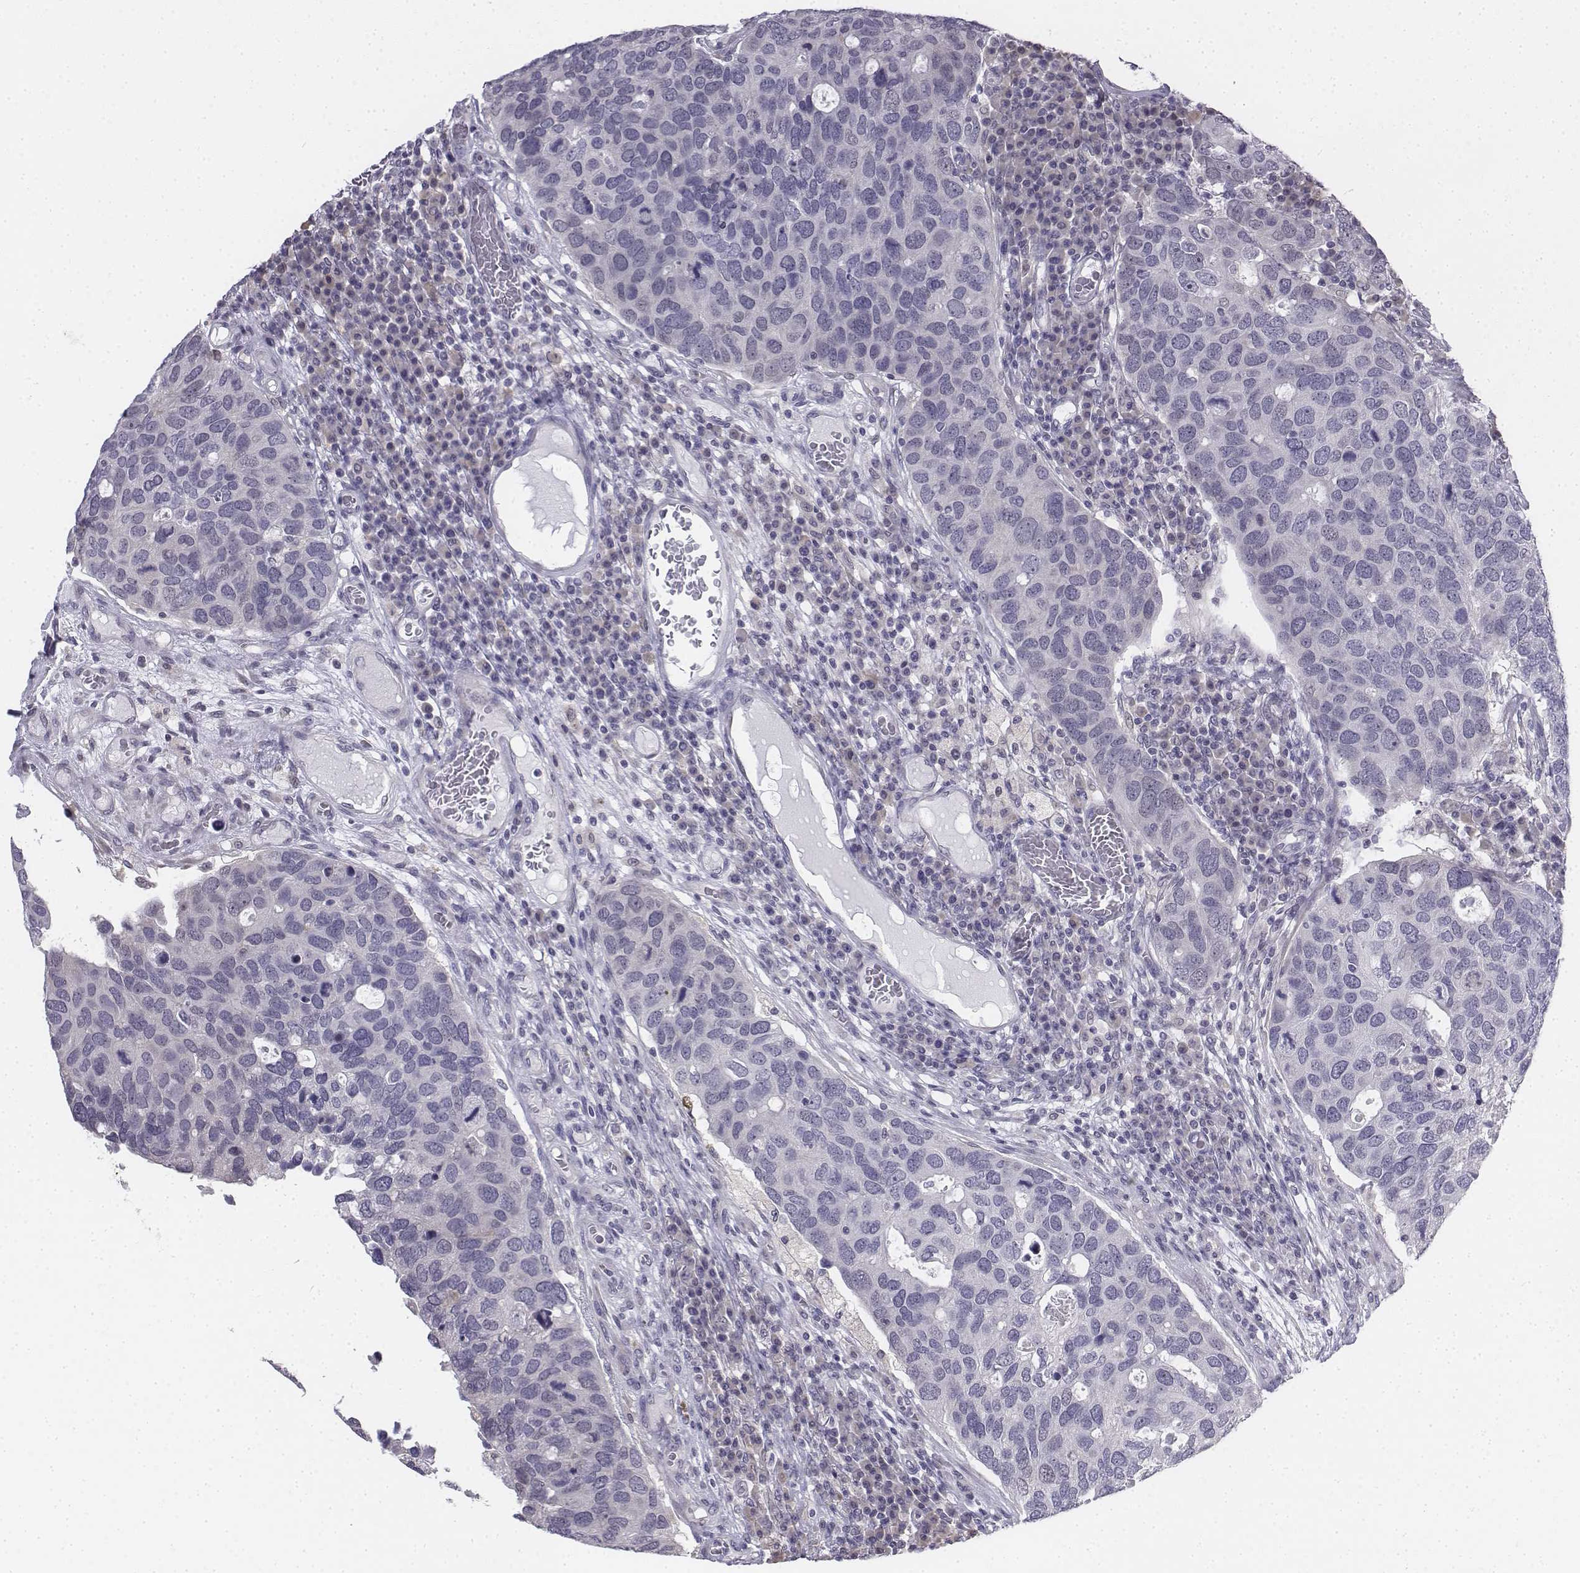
{"staining": {"intensity": "negative", "quantity": "none", "location": "none"}, "tissue": "breast cancer", "cell_type": "Tumor cells", "image_type": "cancer", "snomed": [{"axis": "morphology", "description": "Duct carcinoma"}, {"axis": "topography", "description": "Breast"}], "caption": "Immunohistochemistry micrograph of neoplastic tissue: intraductal carcinoma (breast) stained with DAB (3,3'-diaminobenzidine) demonstrates no significant protein positivity in tumor cells. (DAB (3,3'-diaminobenzidine) immunohistochemistry (IHC), high magnification).", "gene": "PENK", "patient": {"sex": "female", "age": 83}}